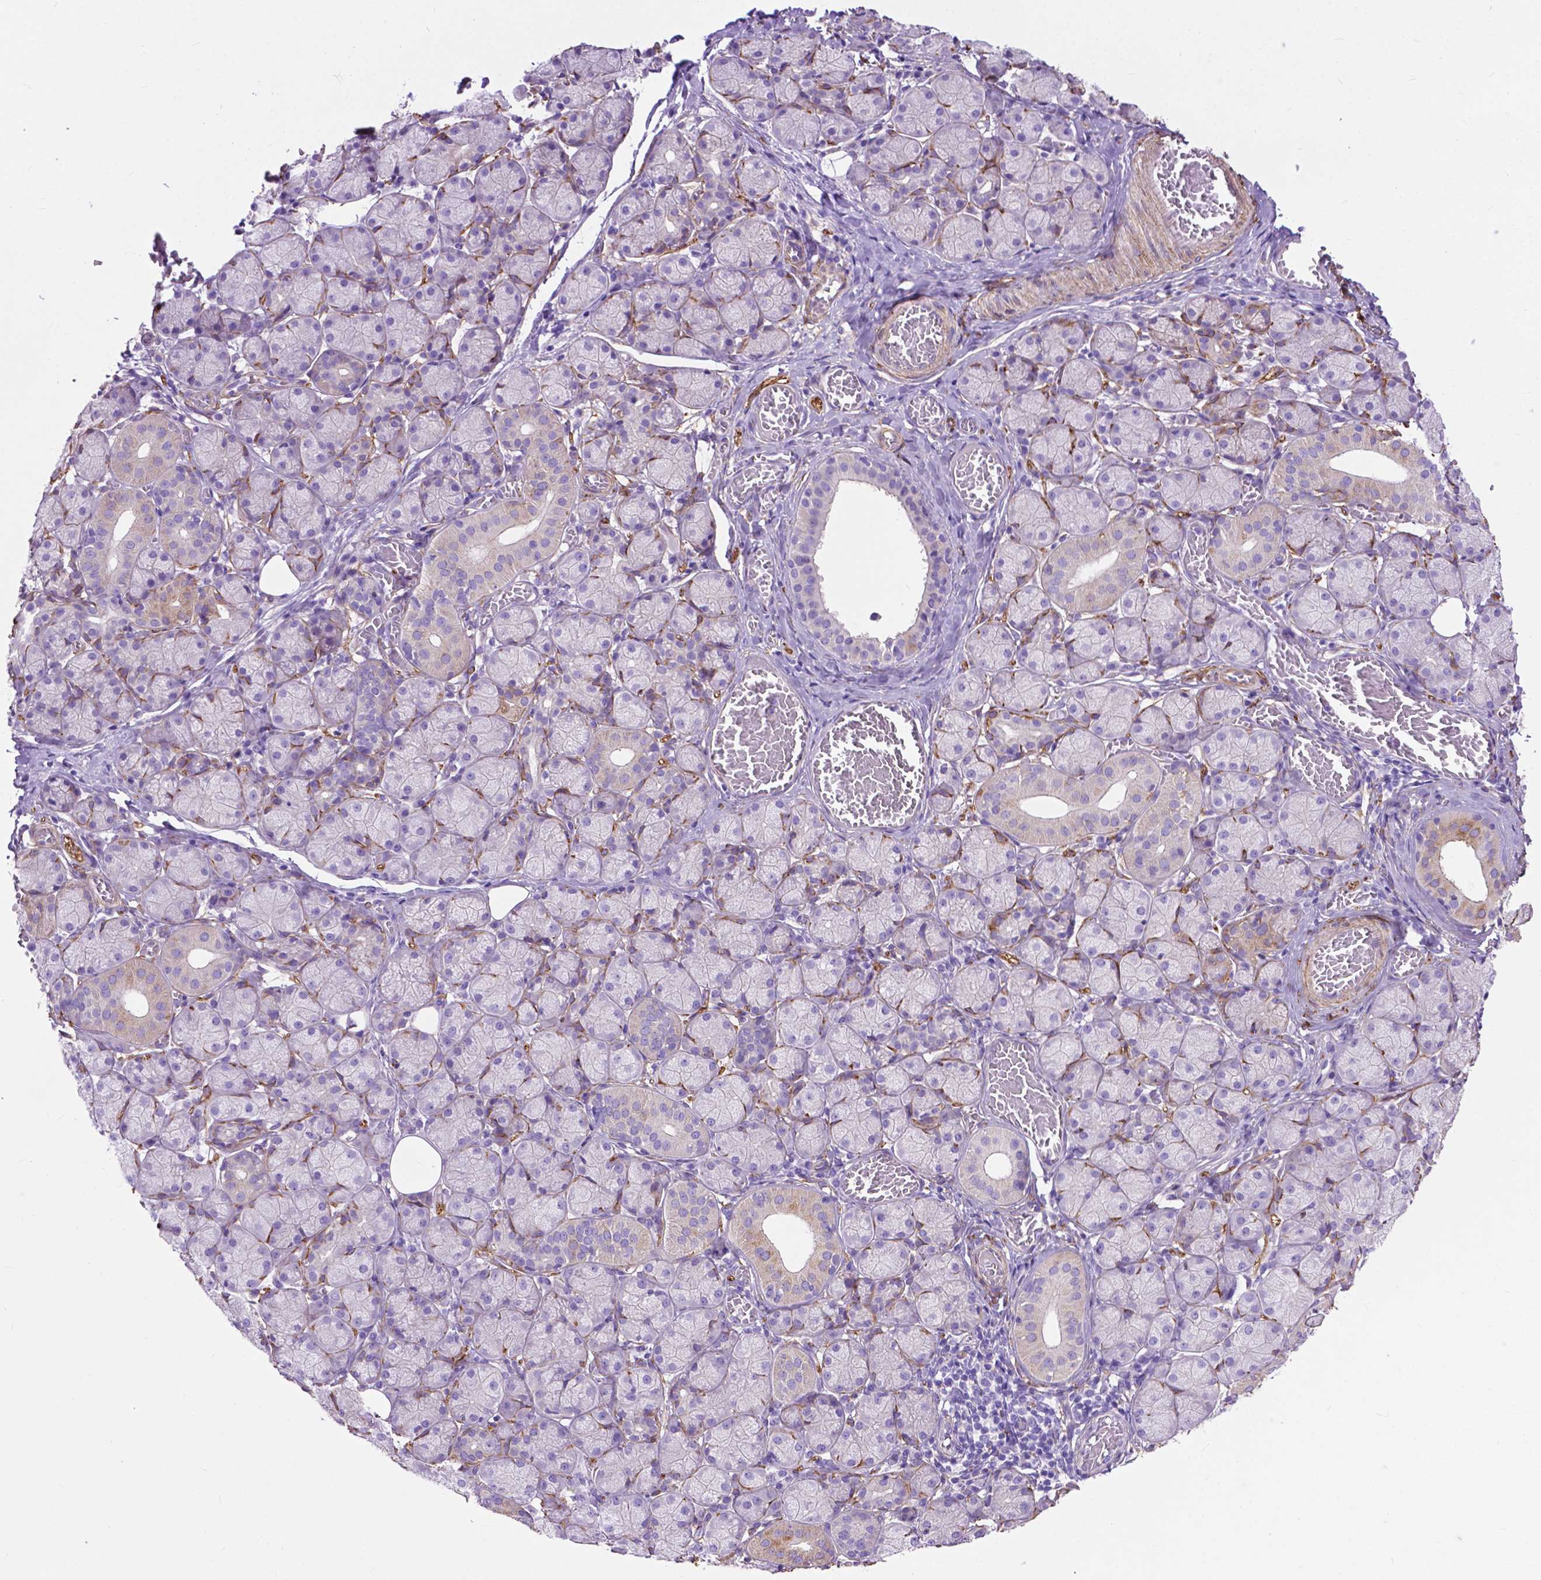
{"staining": {"intensity": "negative", "quantity": "none", "location": "none"}, "tissue": "salivary gland", "cell_type": "Glandular cells", "image_type": "normal", "snomed": [{"axis": "morphology", "description": "Normal tissue, NOS"}, {"axis": "topography", "description": "Salivary gland"}, {"axis": "topography", "description": "Peripheral nerve tissue"}], "caption": "Immunohistochemistry photomicrograph of unremarkable human salivary gland stained for a protein (brown), which shows no positivity in glandular cells. The staining is performed using DAB (3,3'-diaminobenzidine) brown chromogen with nuclei counter-stained in using hematoxylin.", "gene": "PCDHA12", "patient": {"sex": "female", "age": 24}}